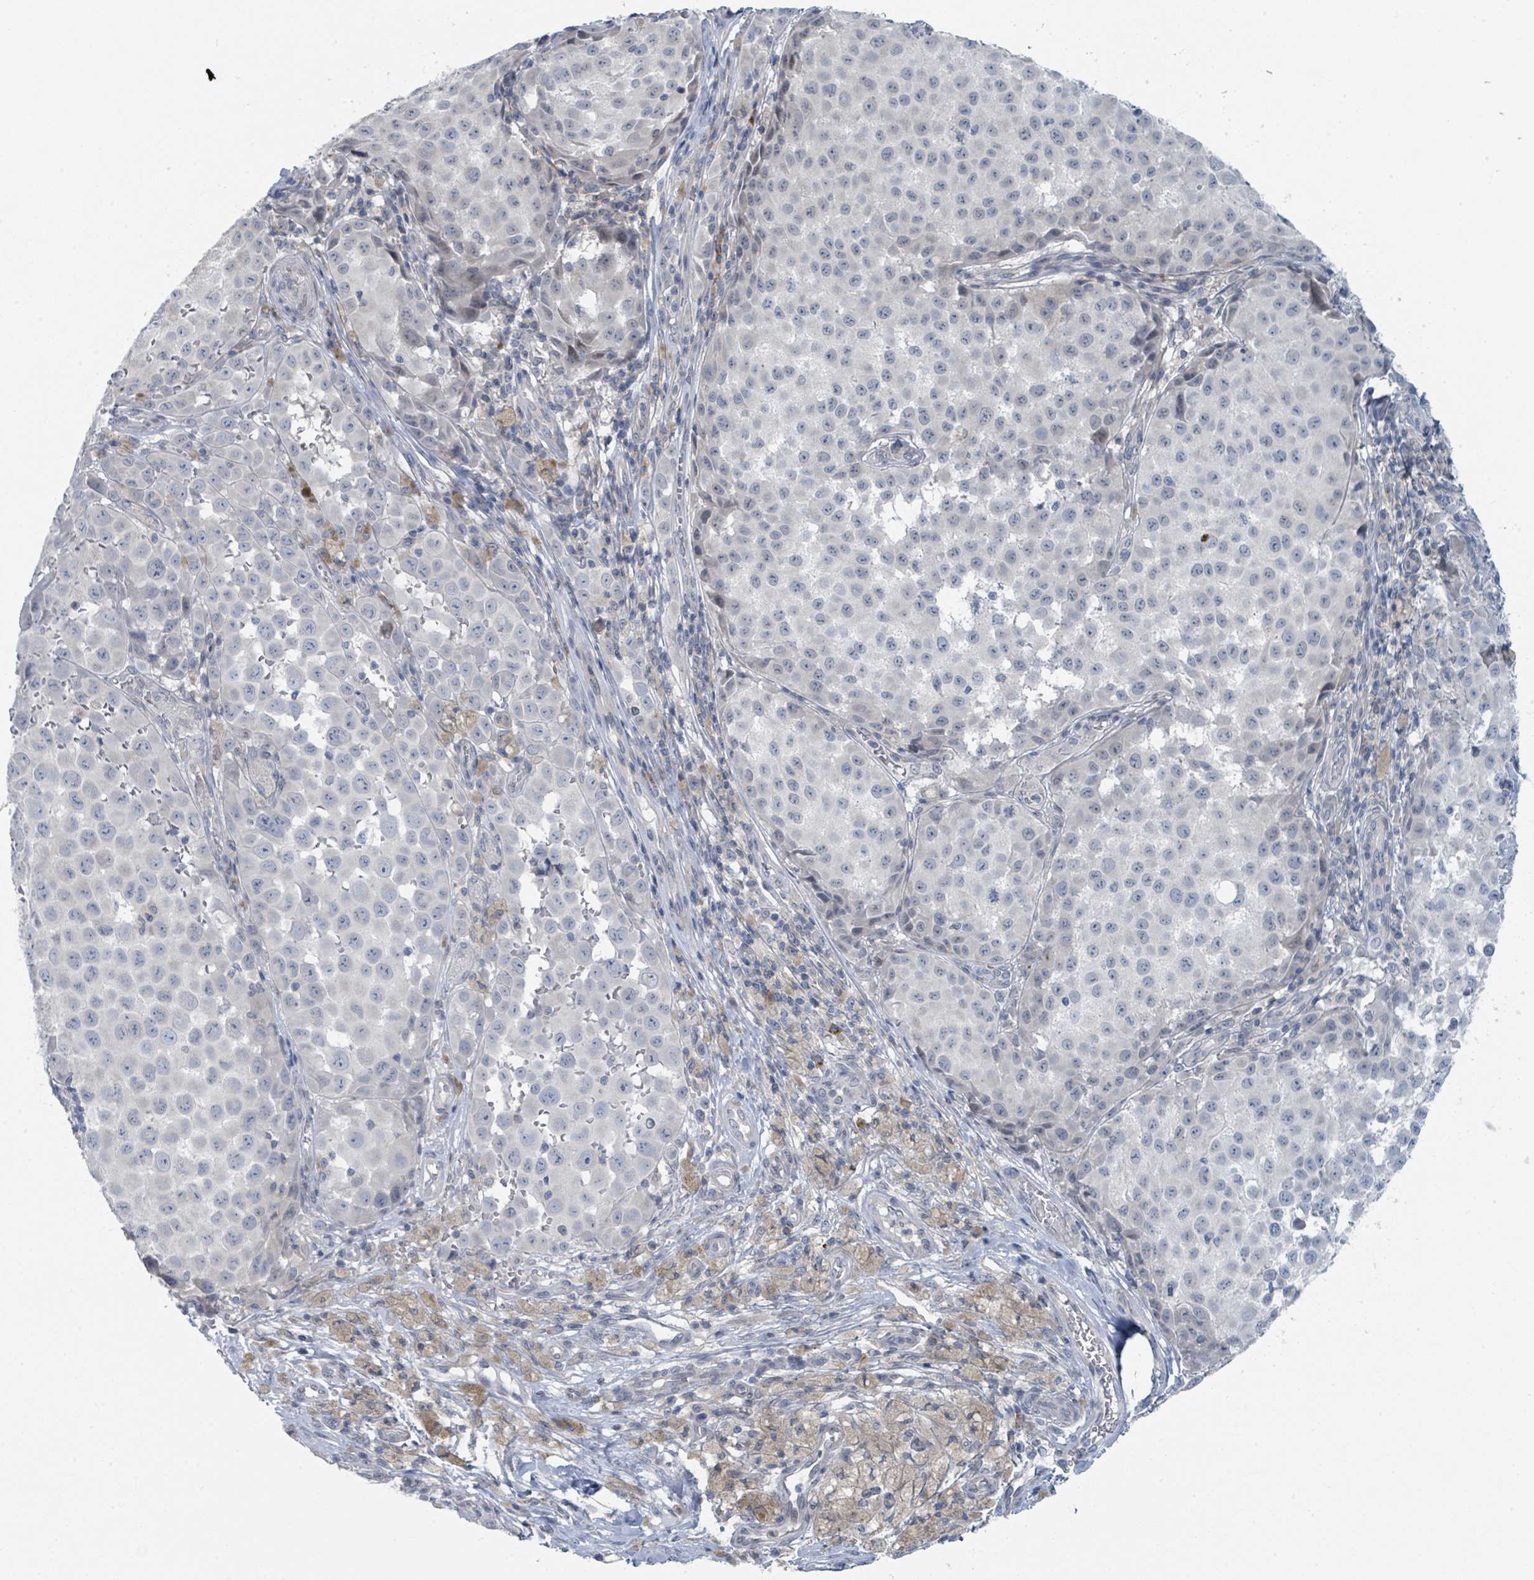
{"staining": {"intensity": "negative", "quantity": "none", "location": "none"}, "tissue": "melanoma", "cell_type": "Tumor cells", "image_type": "cancer", "snomed": [{"axis": "morphology", "description": "Malignant melanoma, NOS"}, {"axis": "topography", "description": "Skin"}], "caption": "Immunohistochemical staining of melanoma exhibits no significant expression in tumor cells.", "gene": "ANKRD55", "patient": {"sex": "male", "age": 64}}